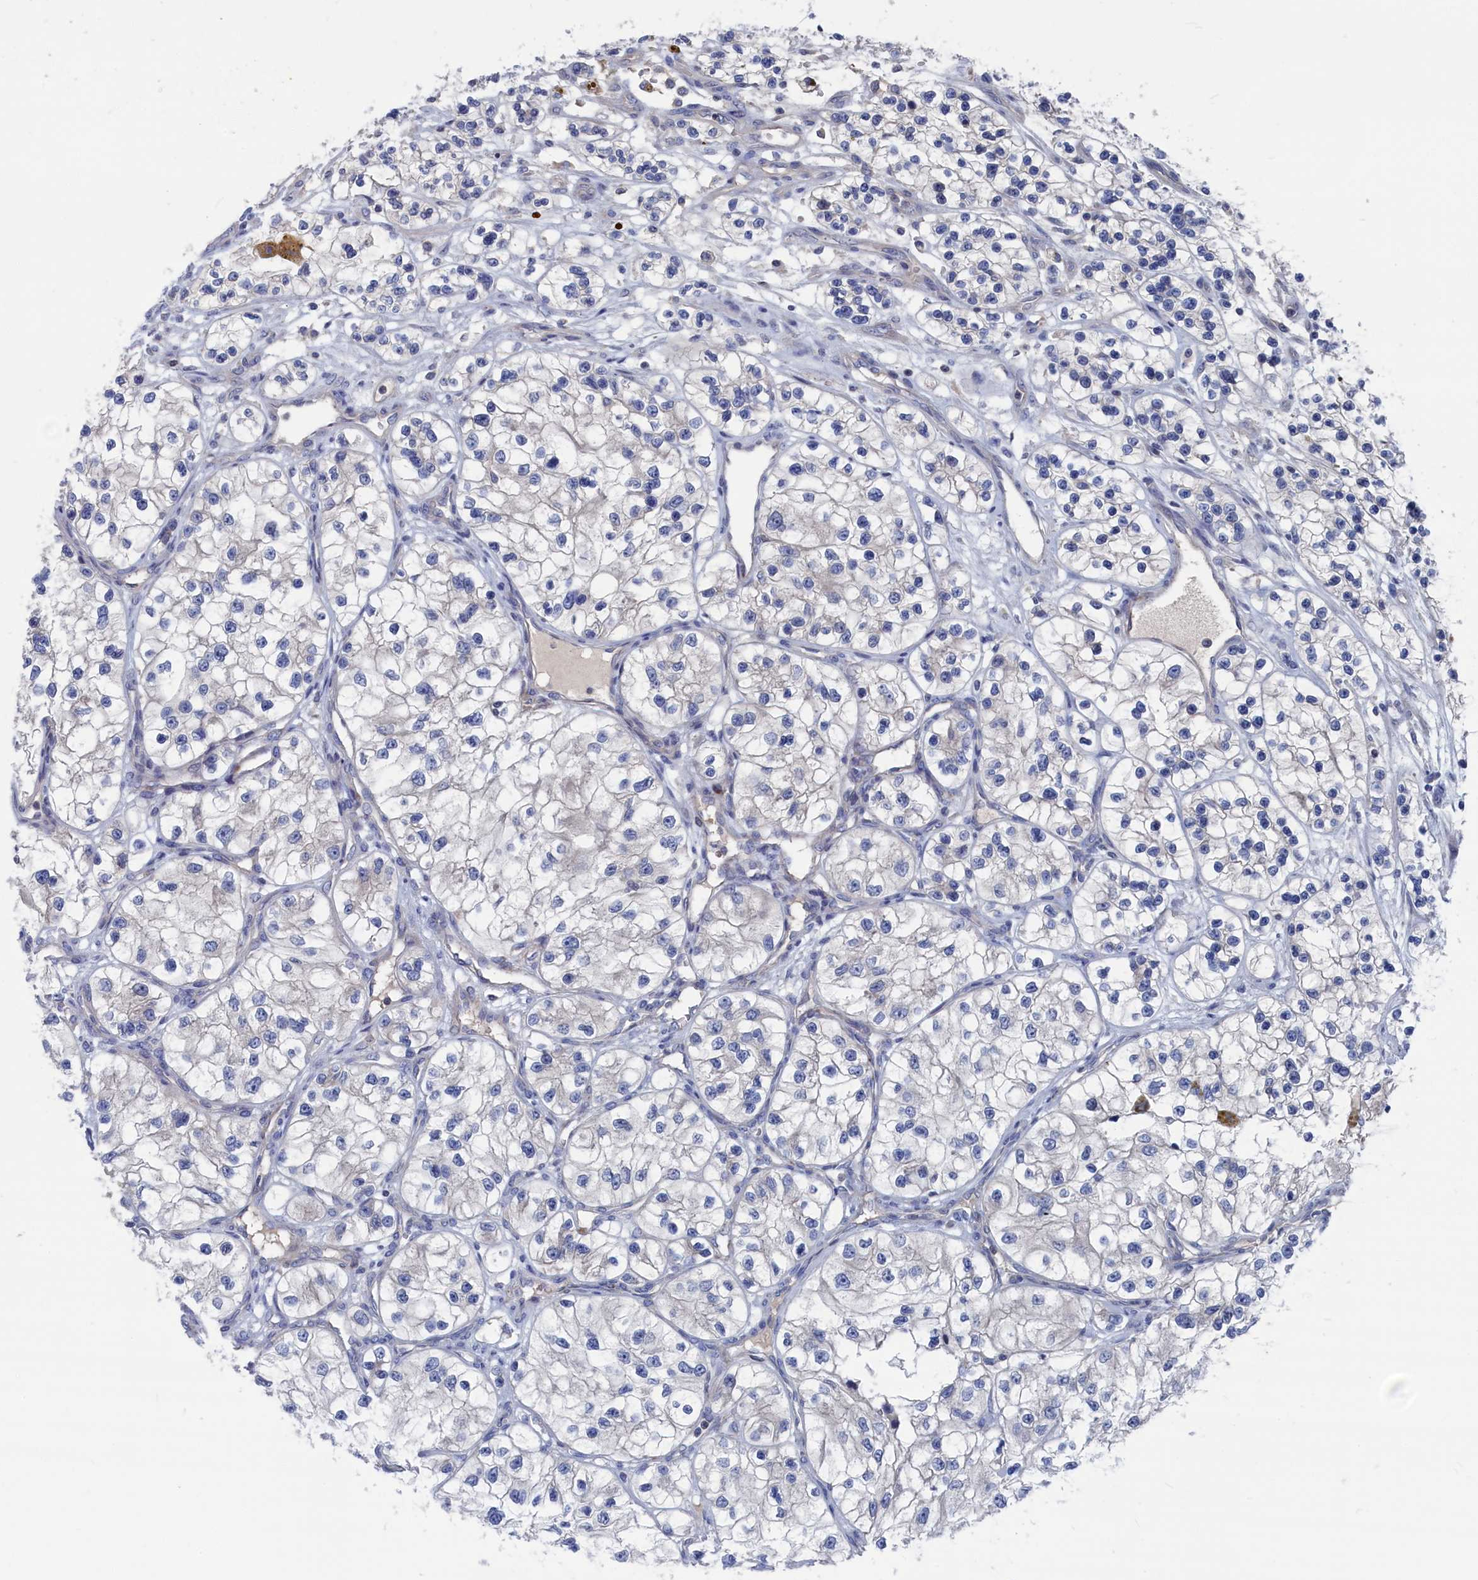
{"staining": {"intensity": "negative", "quantity": "none", "location": "none"}, "tissue": "renal cancer", "cell_type": "Tumor cells", "image_type": "cancer", "snomed": [{"axis": "morphology", "description": "Adenocarcinoma, NOS"}, {"axis": "topography", "description": "Kidney"}], "caption": "Image shows no significant protein expression in tumor cells of renal cancer (adenocarcinoma).", "gene": "CEND1", "patient": {"sex": "female", "age": 57}}